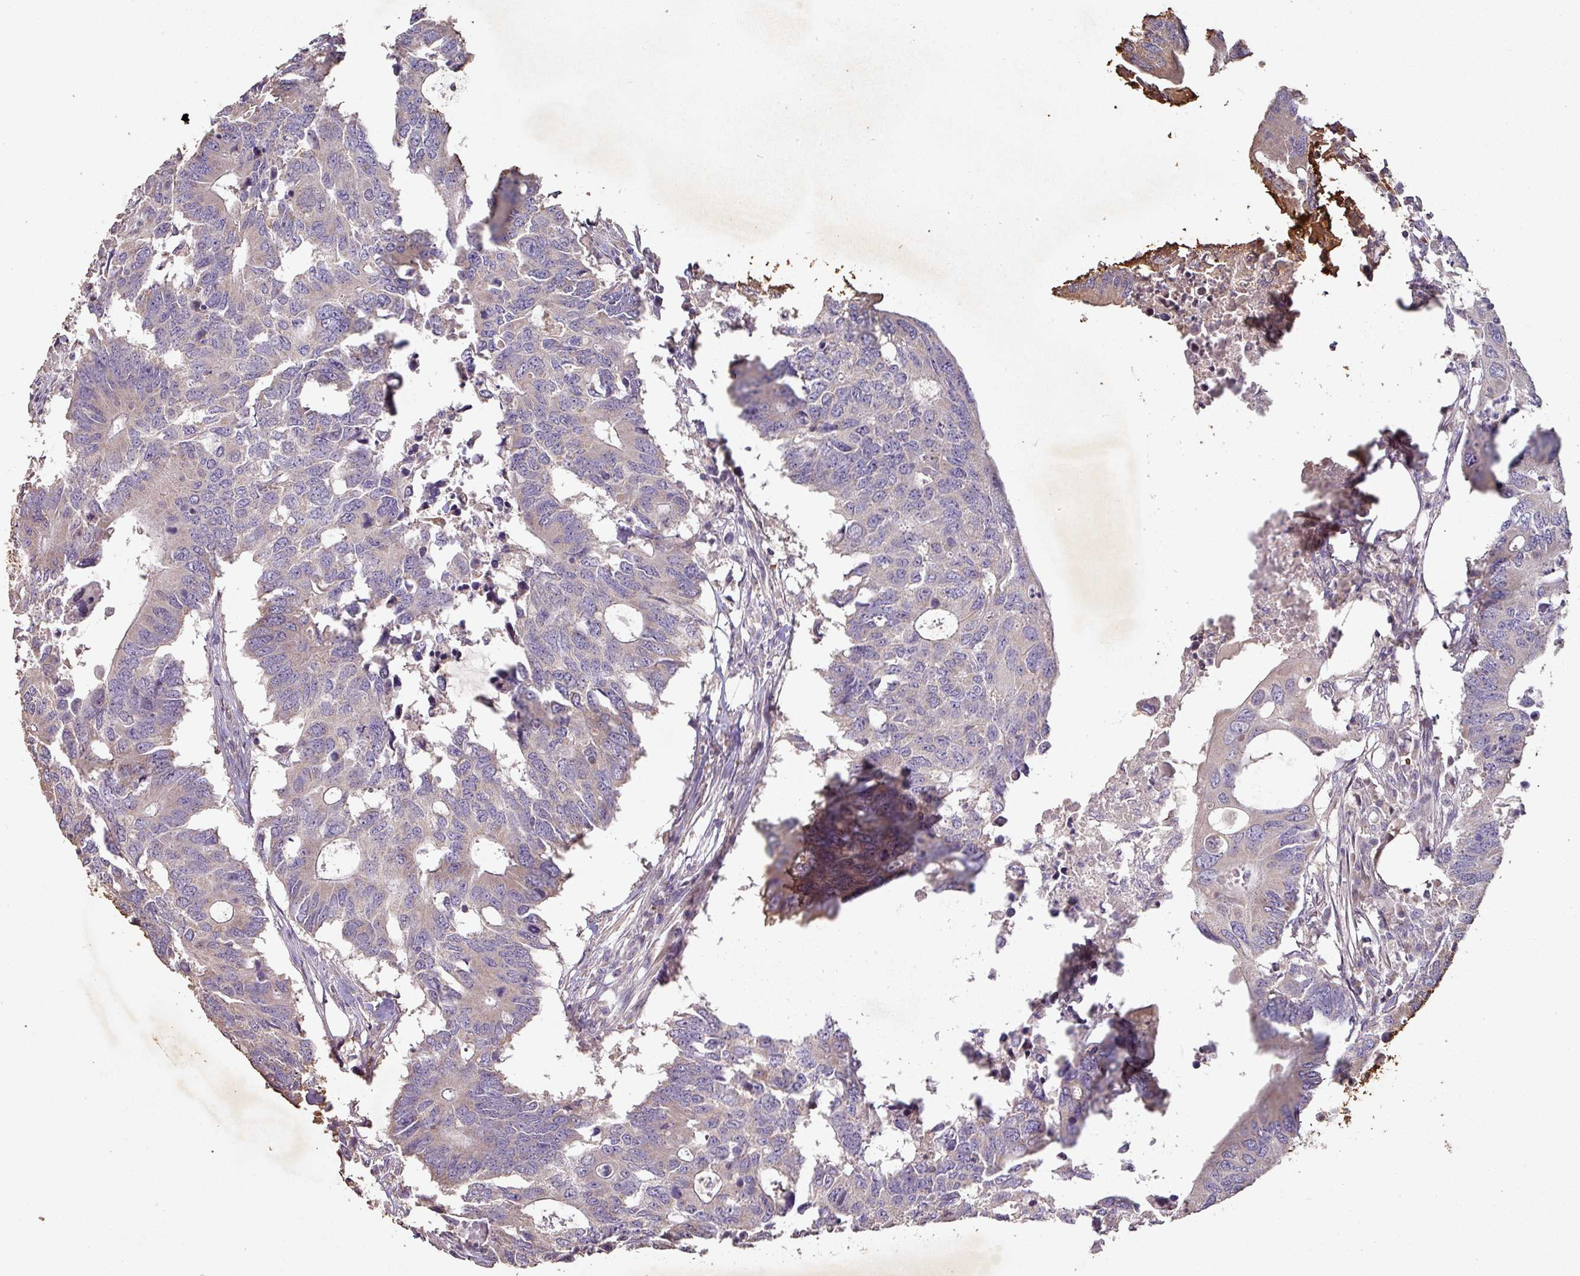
{"staining": {"intensity": "negative", "quantity": "none", "location": "none"}, "tissue": "colorectal cancer", "cell_type": "Tumor cells", "image_type": "cancer", "snomed": [{"axis": "morphology", "description": "Adenocarcinoma, NOS"}, {"axis": "topography", "description": "Colon"}], "caption": "Immunohistochemistry of human colorectal cancer (adenocarcinoma) reveals no staining in tumor cells.", "gene": "RPL23A", "patient": {"sex": "male", "age": 71}}